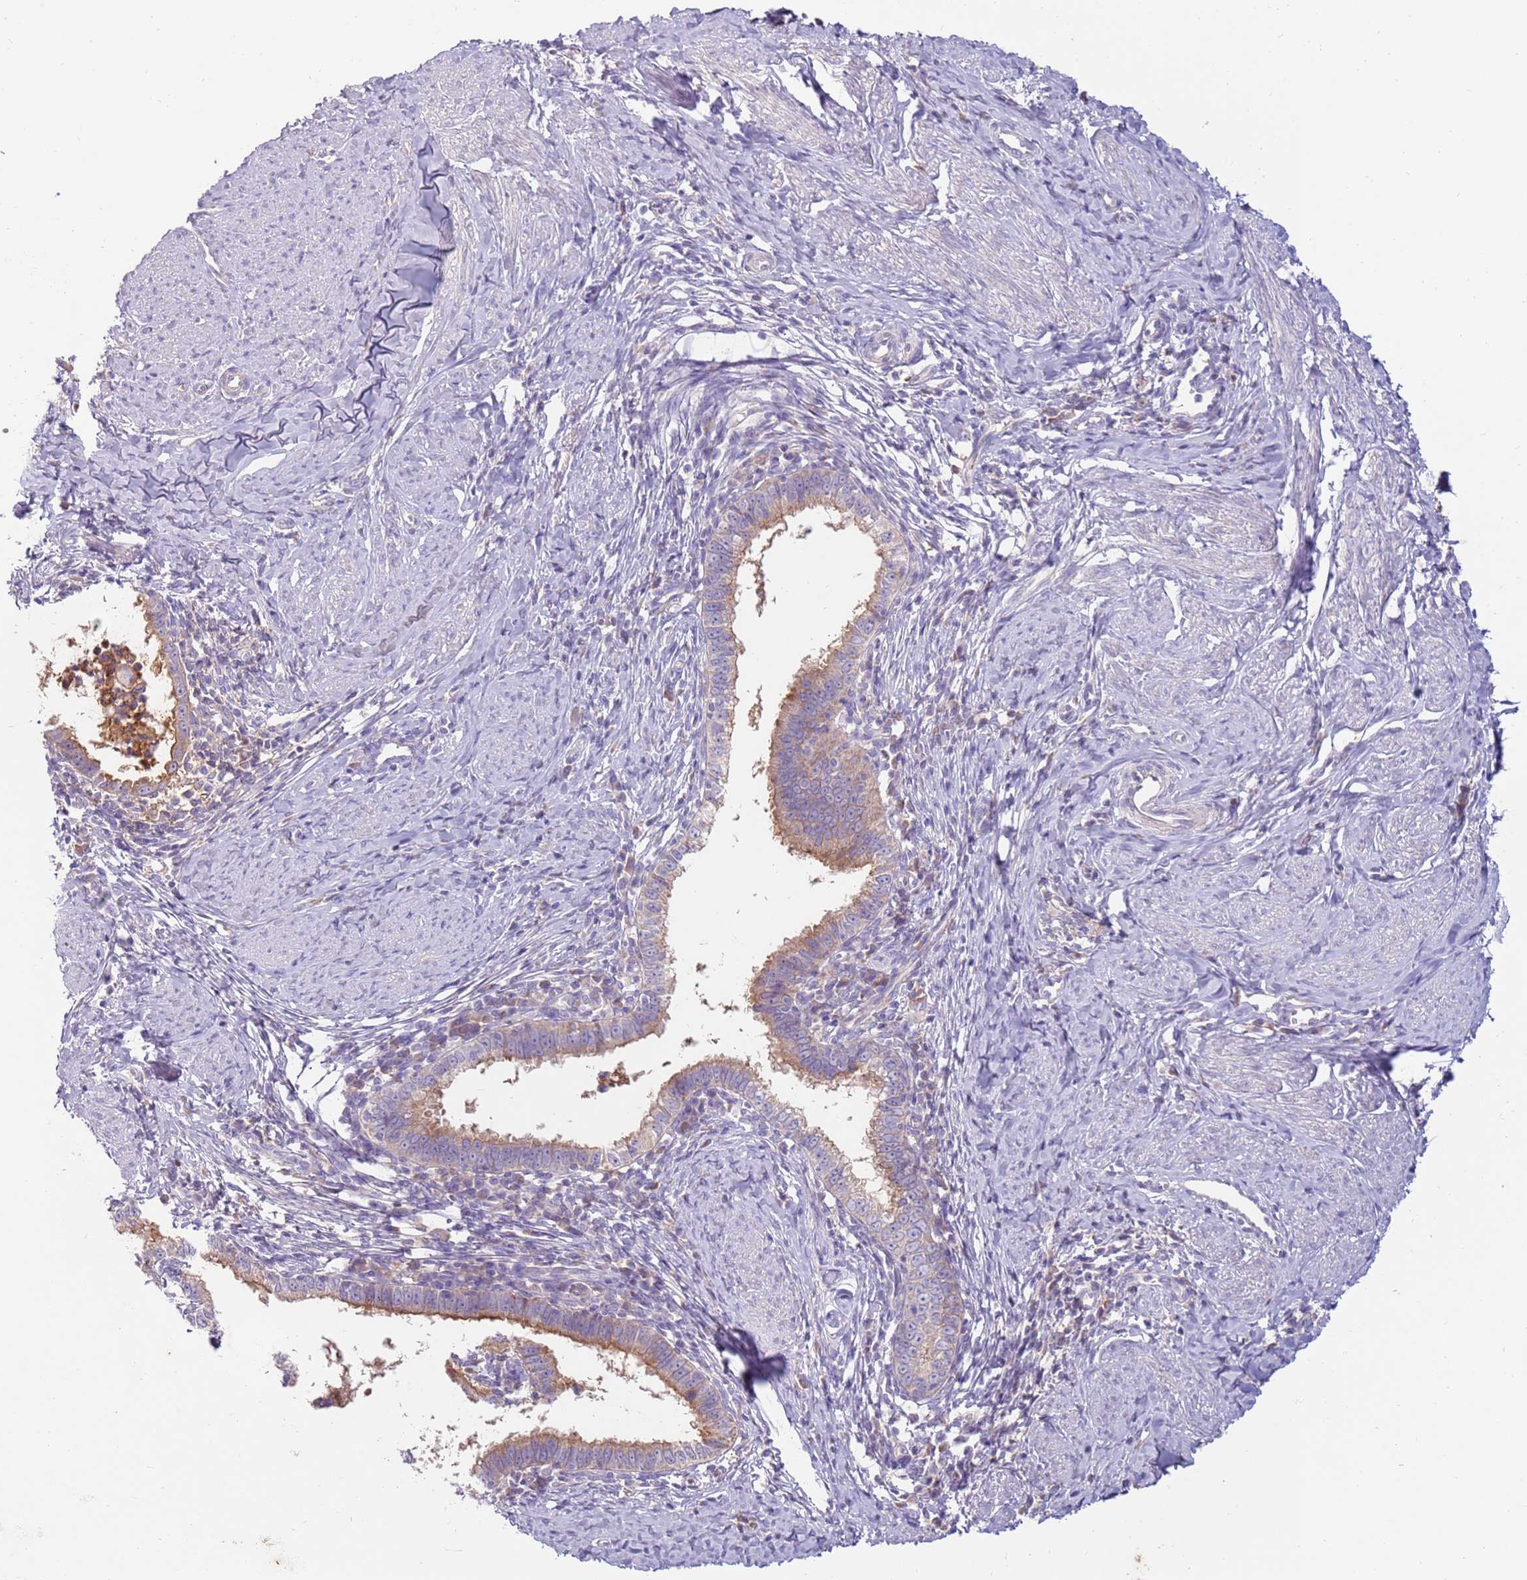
{"staining": {"intensity": "moderate", "quantity": "25%-75%", "location": "cytoplasmic/membranous"}, "tissue": "cervical cancer", "cell_type": "Tumor cells", "image_type": "cancer", "snomed": [{"axis": "morphology", "description": "Adenocarcinoma, NOS"}, {"axis": "topography", "description": "Cervix"}], "caption": "Immunohistochemical staining of human adenocarcinoma (cervical) reveals medium levels of moderate cytoplasmic/membranous protein staining in approximately 25%-75% of tumor cells.", "gene": "SLC44A4", "patient": {"sex": "female", "age": 36}}